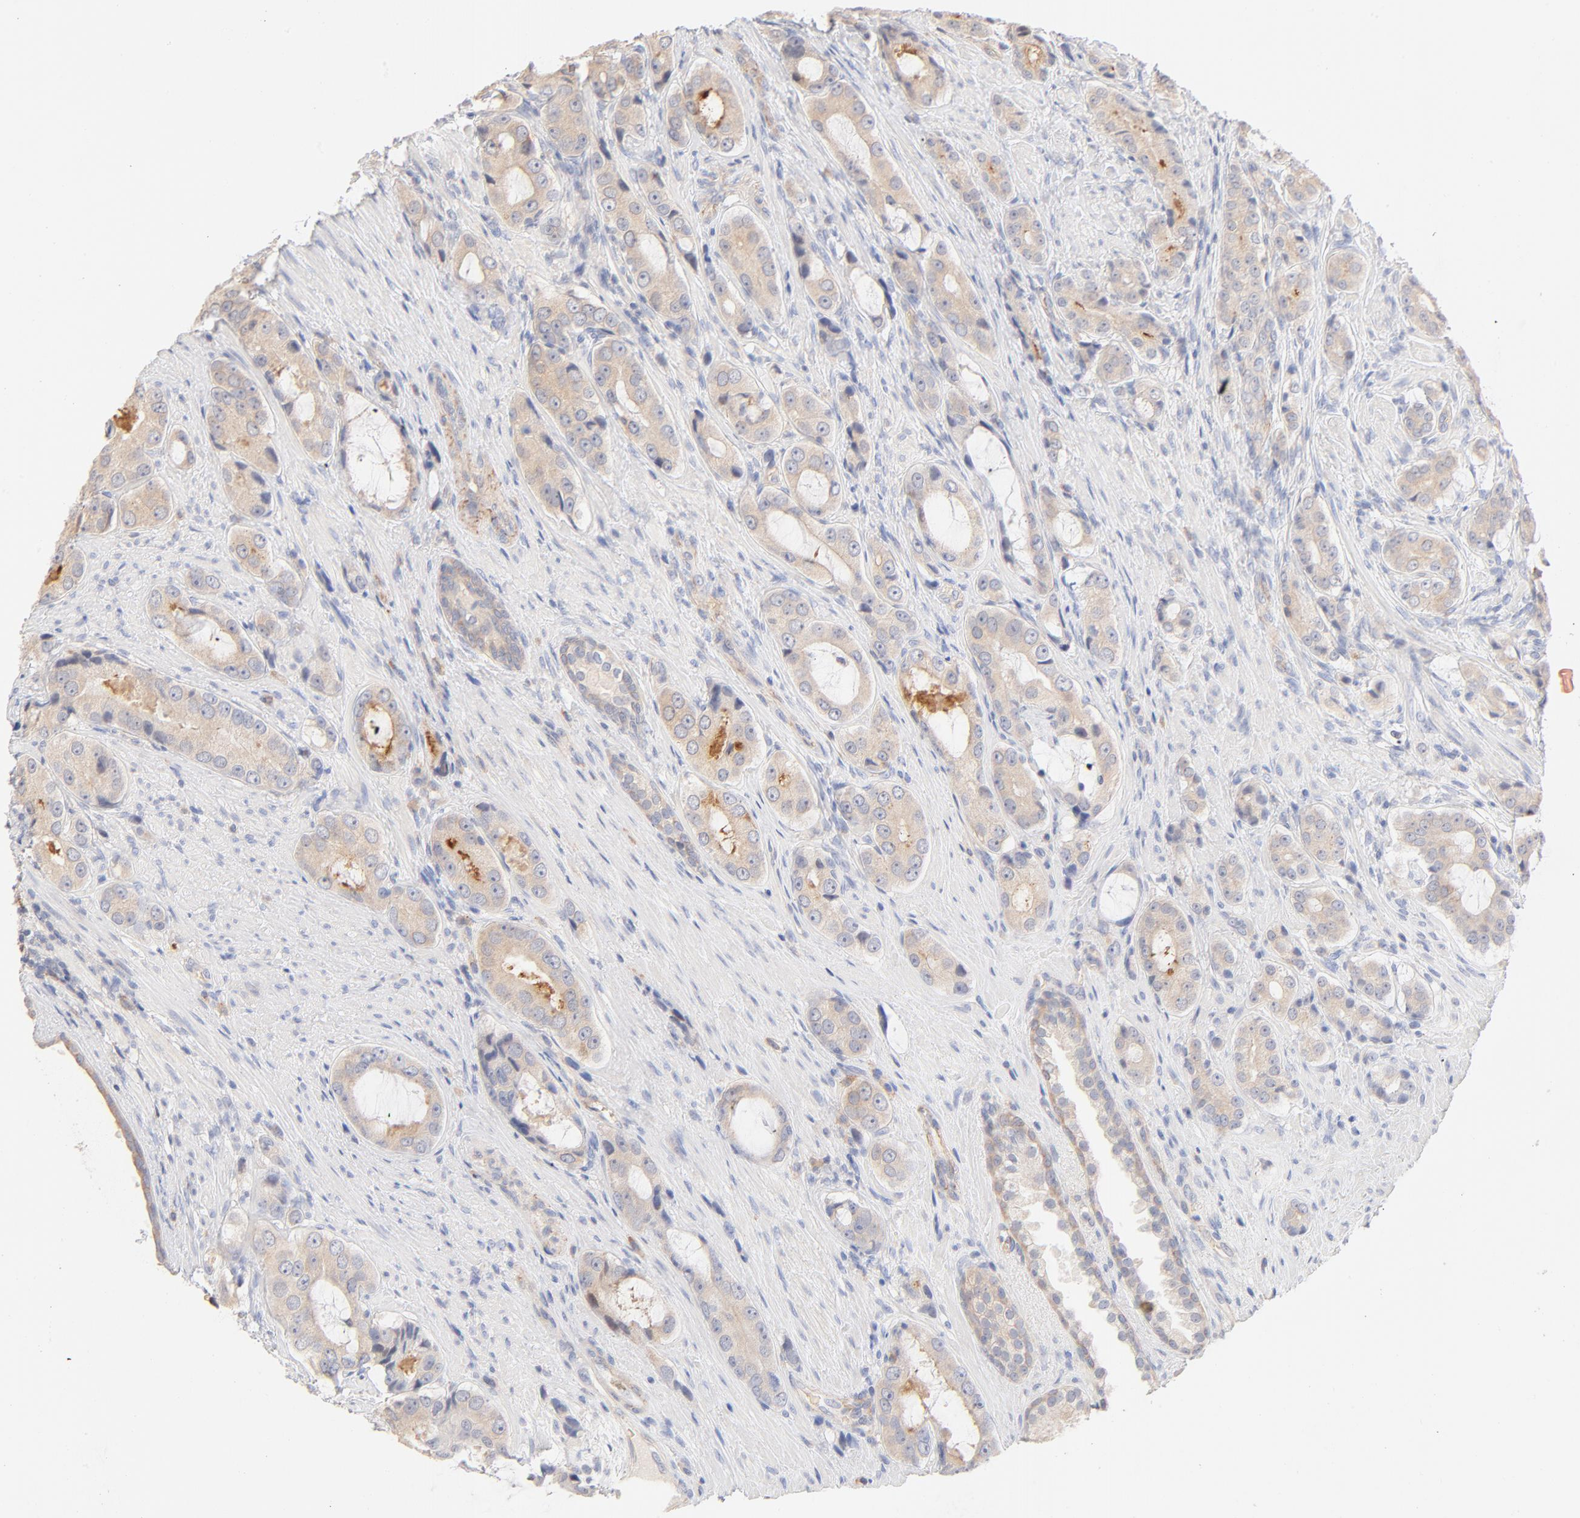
{"staining": {"intensity": "weak", "quantity": ">75%", "location": "cytoplasmic/membranous"}, "tissue": "prostate cancer", "cell_type": "Tumor cells", "image_type": "cancer", "snomed": [{"axis": "morphology", "description": "Adenocarcinoma, High grade"}, {"axis": "topography", "description": "Prostate"}], "caption": "There is low levels of weak cytoplasmic/membranous positivity in tumor cells of prostate cancer, as demonstrated by immunohistochemical staining (brown color).", "gene": "SPTB", "patient": {"sex": "male", "age": 72}}